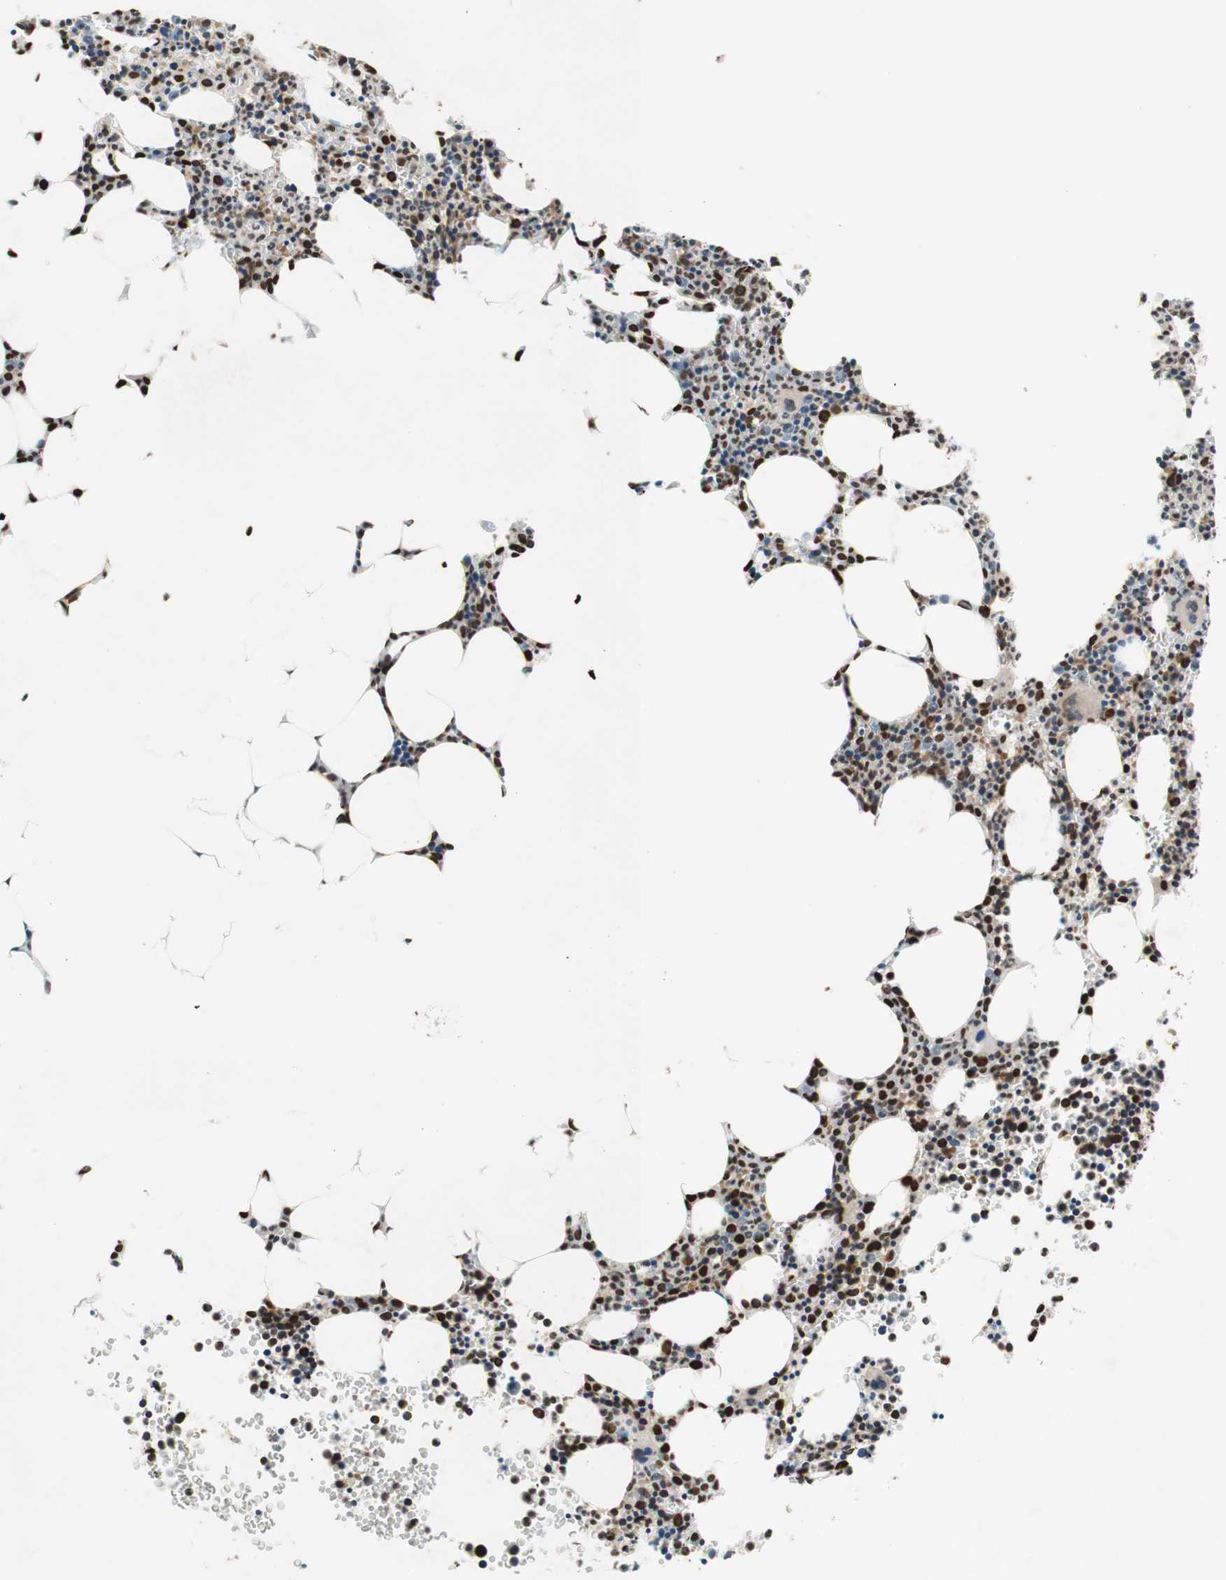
{"staining": {"intensity": "strong", "quantity": ">75%", "location": "nuclear"}, "tissue": "bone marrow", "cell_type": "Hematopoietic cells", "image_type": "normal", "snomed": [{"axis": "morphology", "description": "Normal tissue, NOS"}, {"axis": "morphology", "description": "Inflammation, NOS"}, {"axis": "topography", "description": "Bone marrow"}], "caption": "Bone marrow stained with DAB immunohistochemistry displays high levels of strong nuclear positivity in about >75% of hematopoietic cells.", "gene": "NCOA3", "patient": {"sex": "female", "age": 61}}